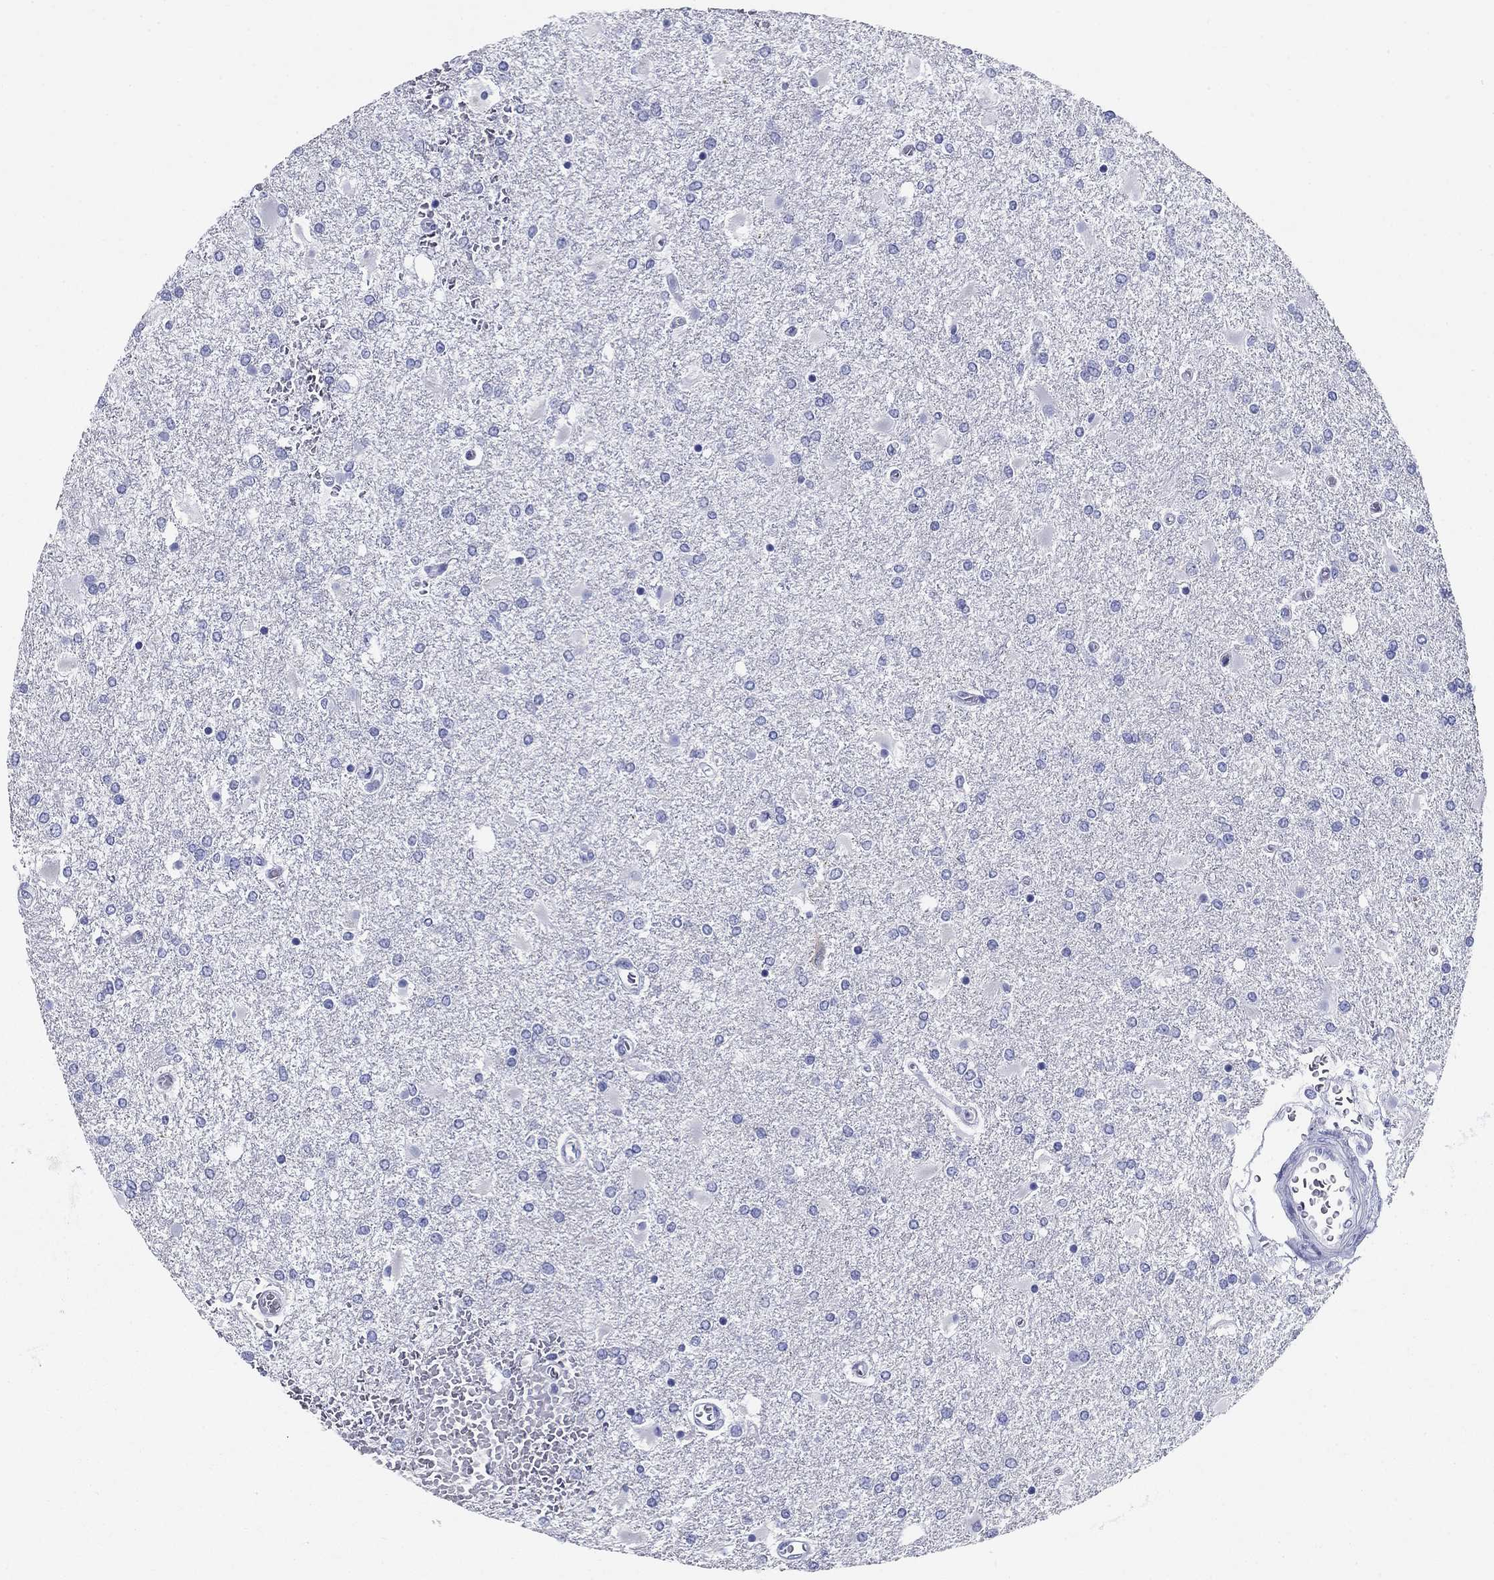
{"staining": {"intensity": "negative", "quantity": "none", "location": "none"}, "tissue": "glioma", "cell_type": "Tumor cells", "image_type": "cancer", "snomed": [{"axis": "morphology", "description": "Glioma, malignant, High grade"}, {"axis": "topography", "description": "Cerebral cortex"}], "caption": "High magnification brightfield microscopy of glioma stained with DAB (3,3'-diaminobenzidine) (brown) and counterstained with hematoxylin (blue): tumor cells show no significant positivity.", "gene": "UPB1", "patient": {"sex": "male", "age": 79}}